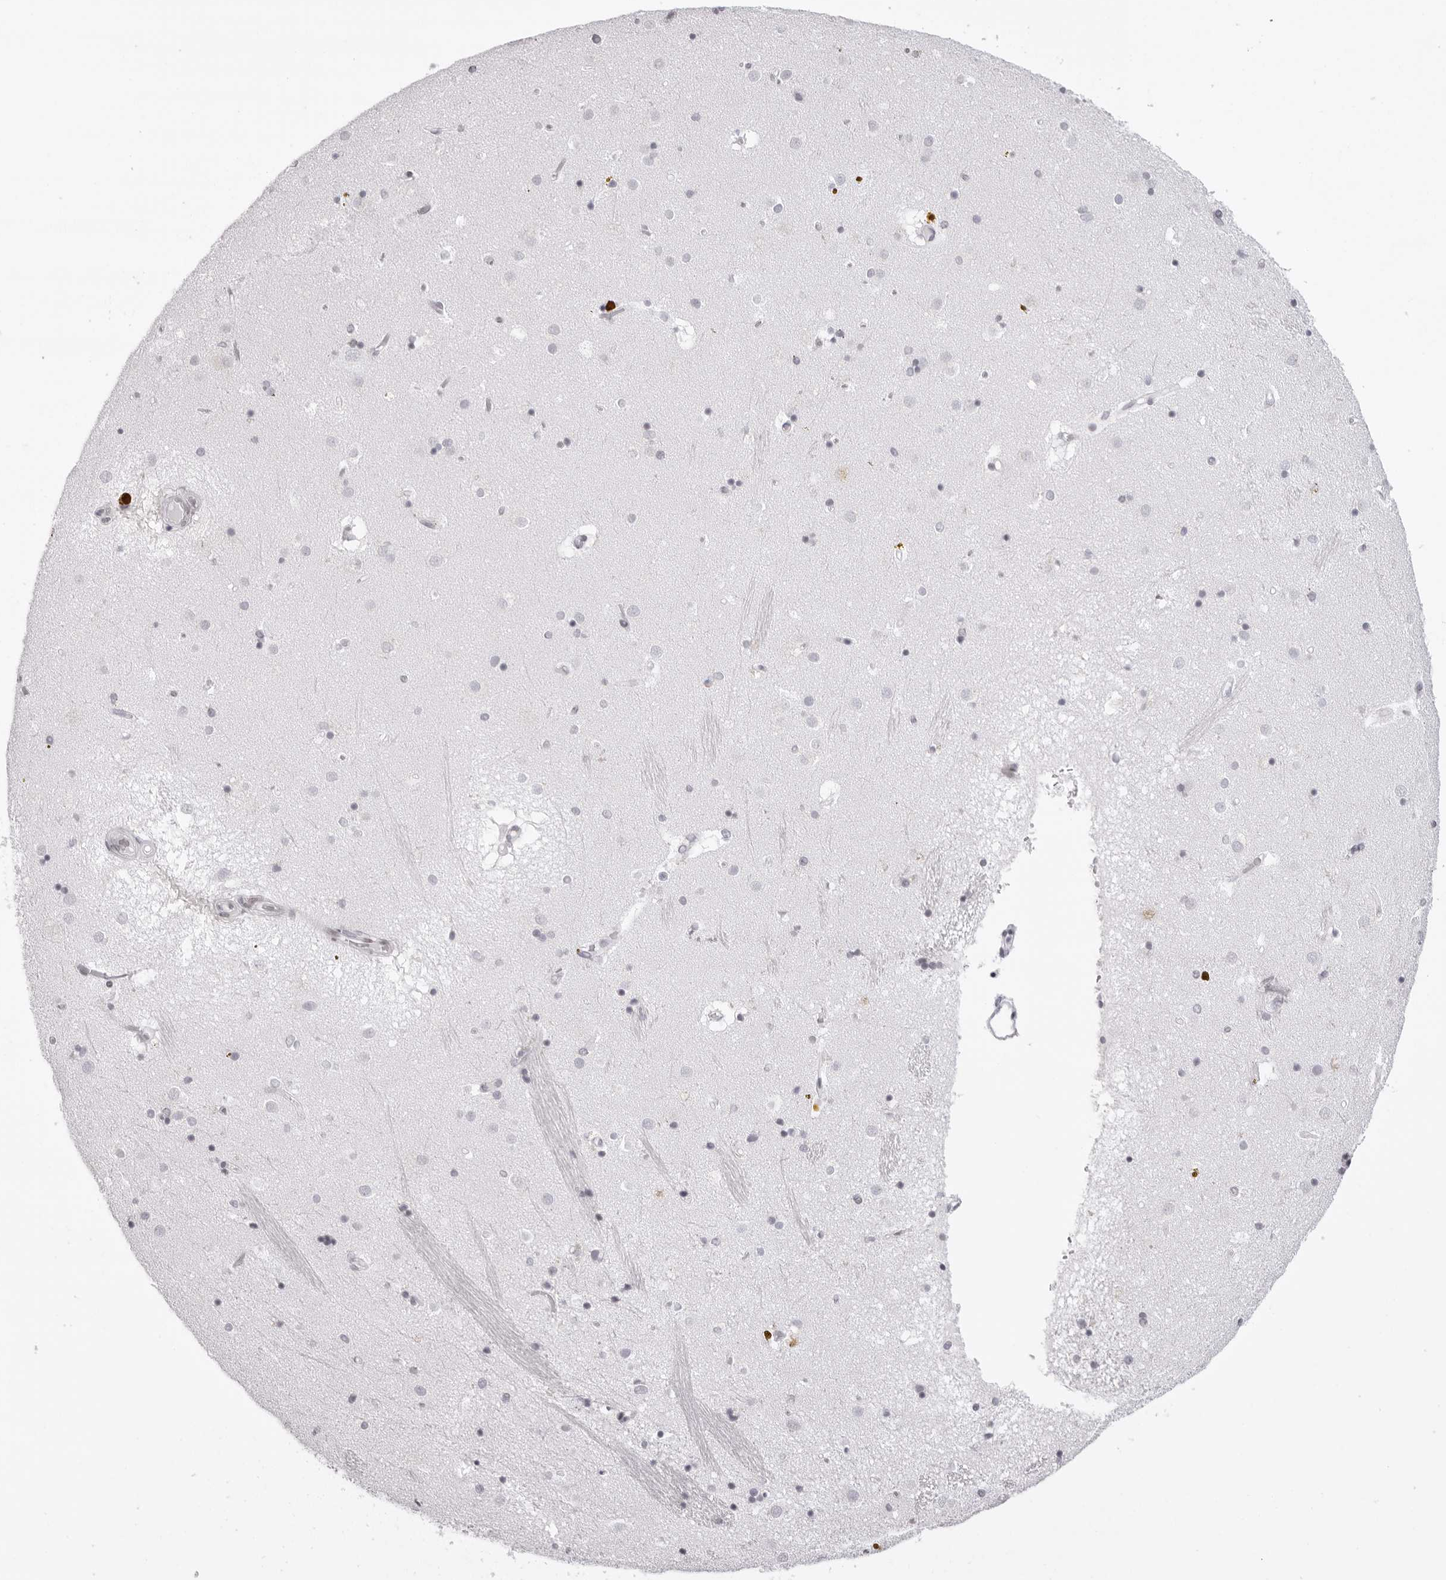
{"staining": {"intensity": "negative", "quantity": "none", "location": "none"}, "tissue": "caudate", "cell_type": "Glial cells", "image_type": "normal", "snomed": [{"axis": "morphology", "description": "Normal tissue, NOS"}, {"axis": "topography", "description": "Lateral ventricle wall"}], "caption": "Immunohistochemical staining of normal human caudate shows no significant expression in glial cells. (DAB immunohistochemistry, high magnification).", "gene": "MAFK", "patient": {"sex": "male", "age": 70}}